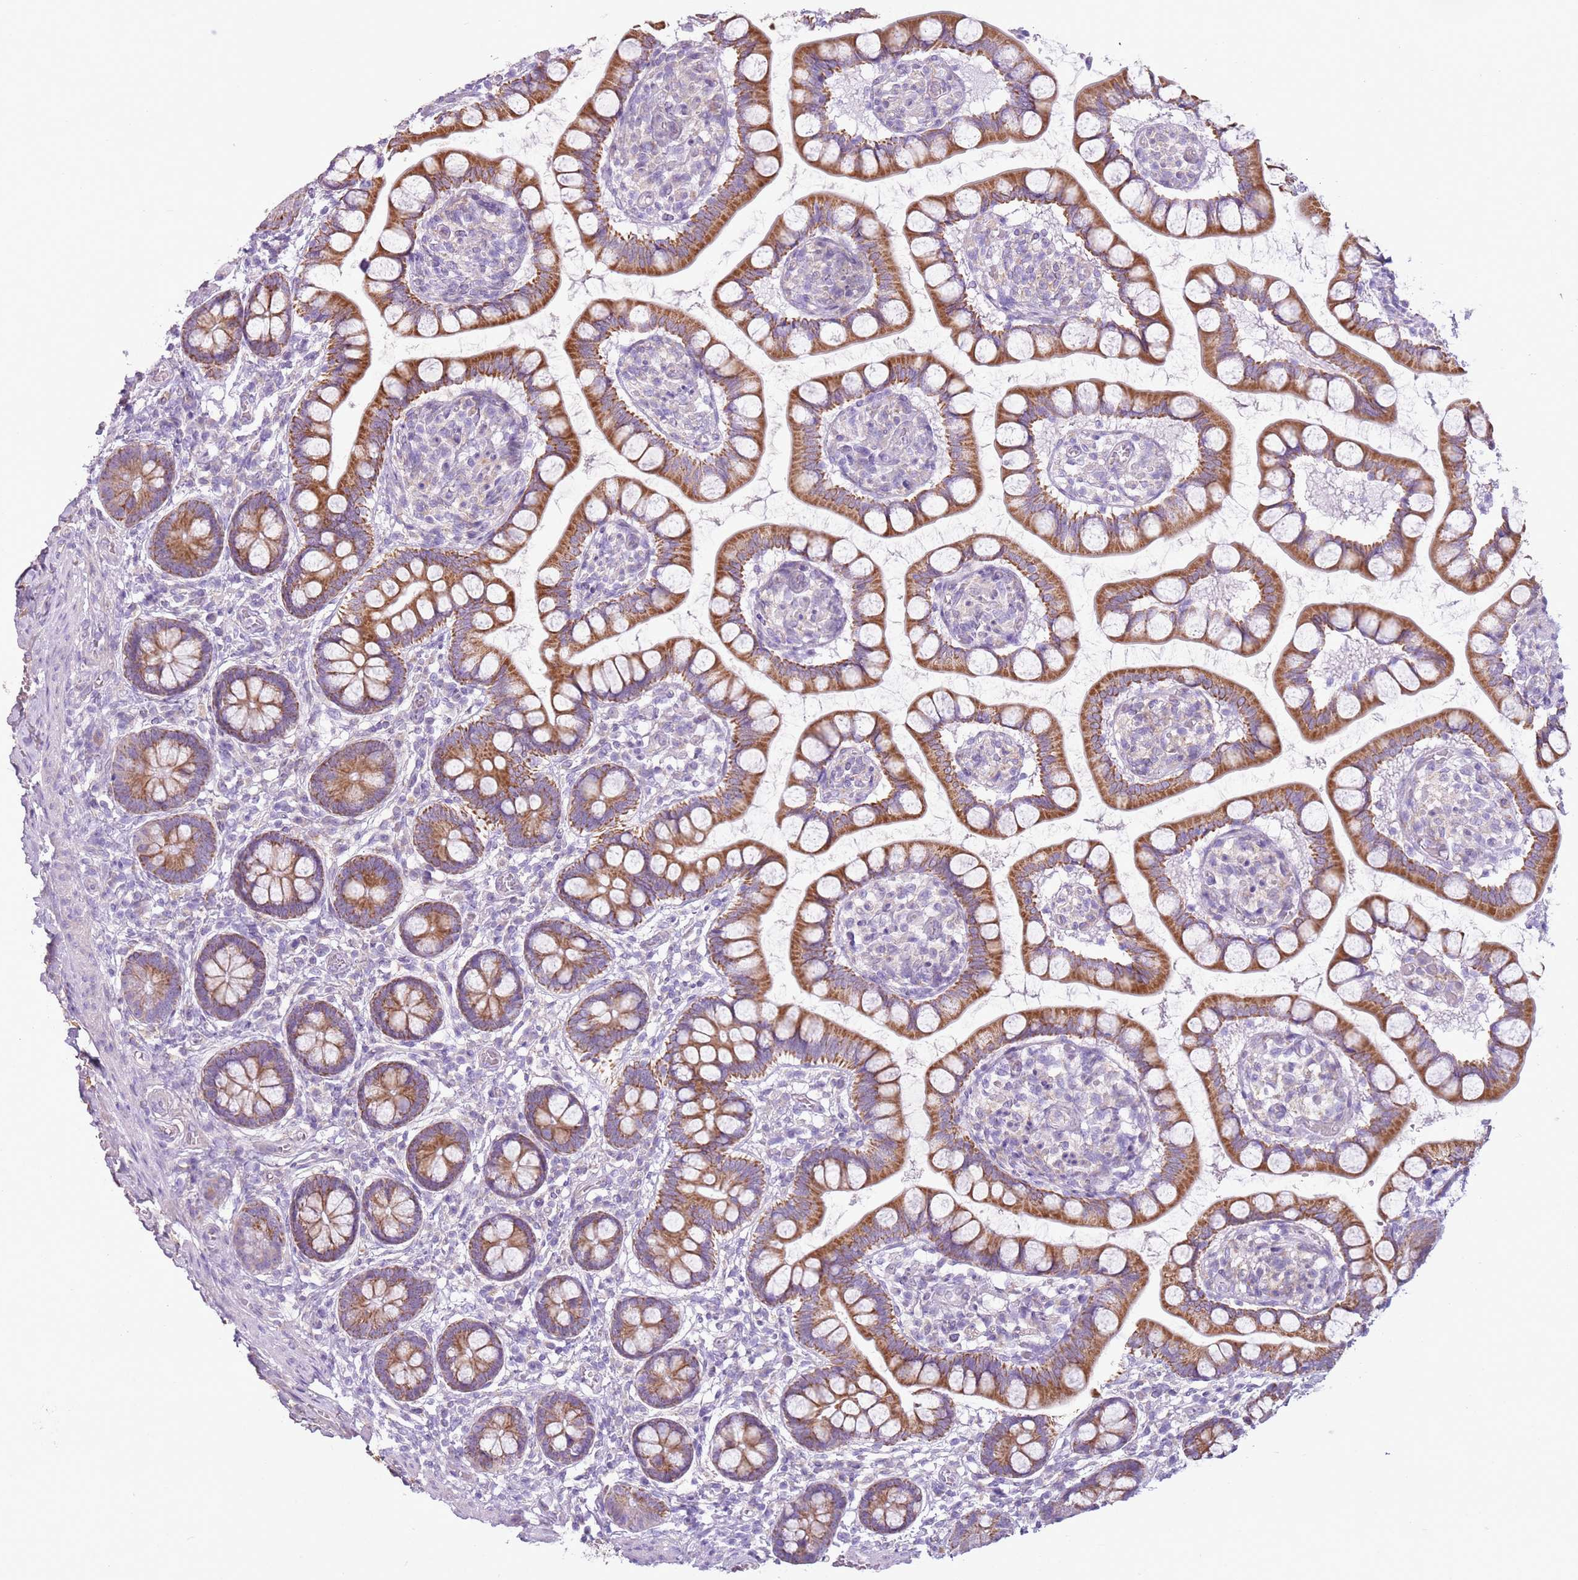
{"staining": {"intensity": "strong", "quantity": ">75%", "location": "cytoplasmic/membranous"}, "tissue": "small intestine", "cell_type": "Glandular cells", "image_type": "normal", "snomed": [{"axis": "morphology", "description": "Normal tissue, NOS"}, {"axis": "topography", "description": "Small intestine"}], "caption": "Strong cytoplasmic/membranous positivity is identified in approximately >75% of glandular cells in normal small intestine.", "gene": "OAF", "patient": {"sex": "male", "age": 52}}